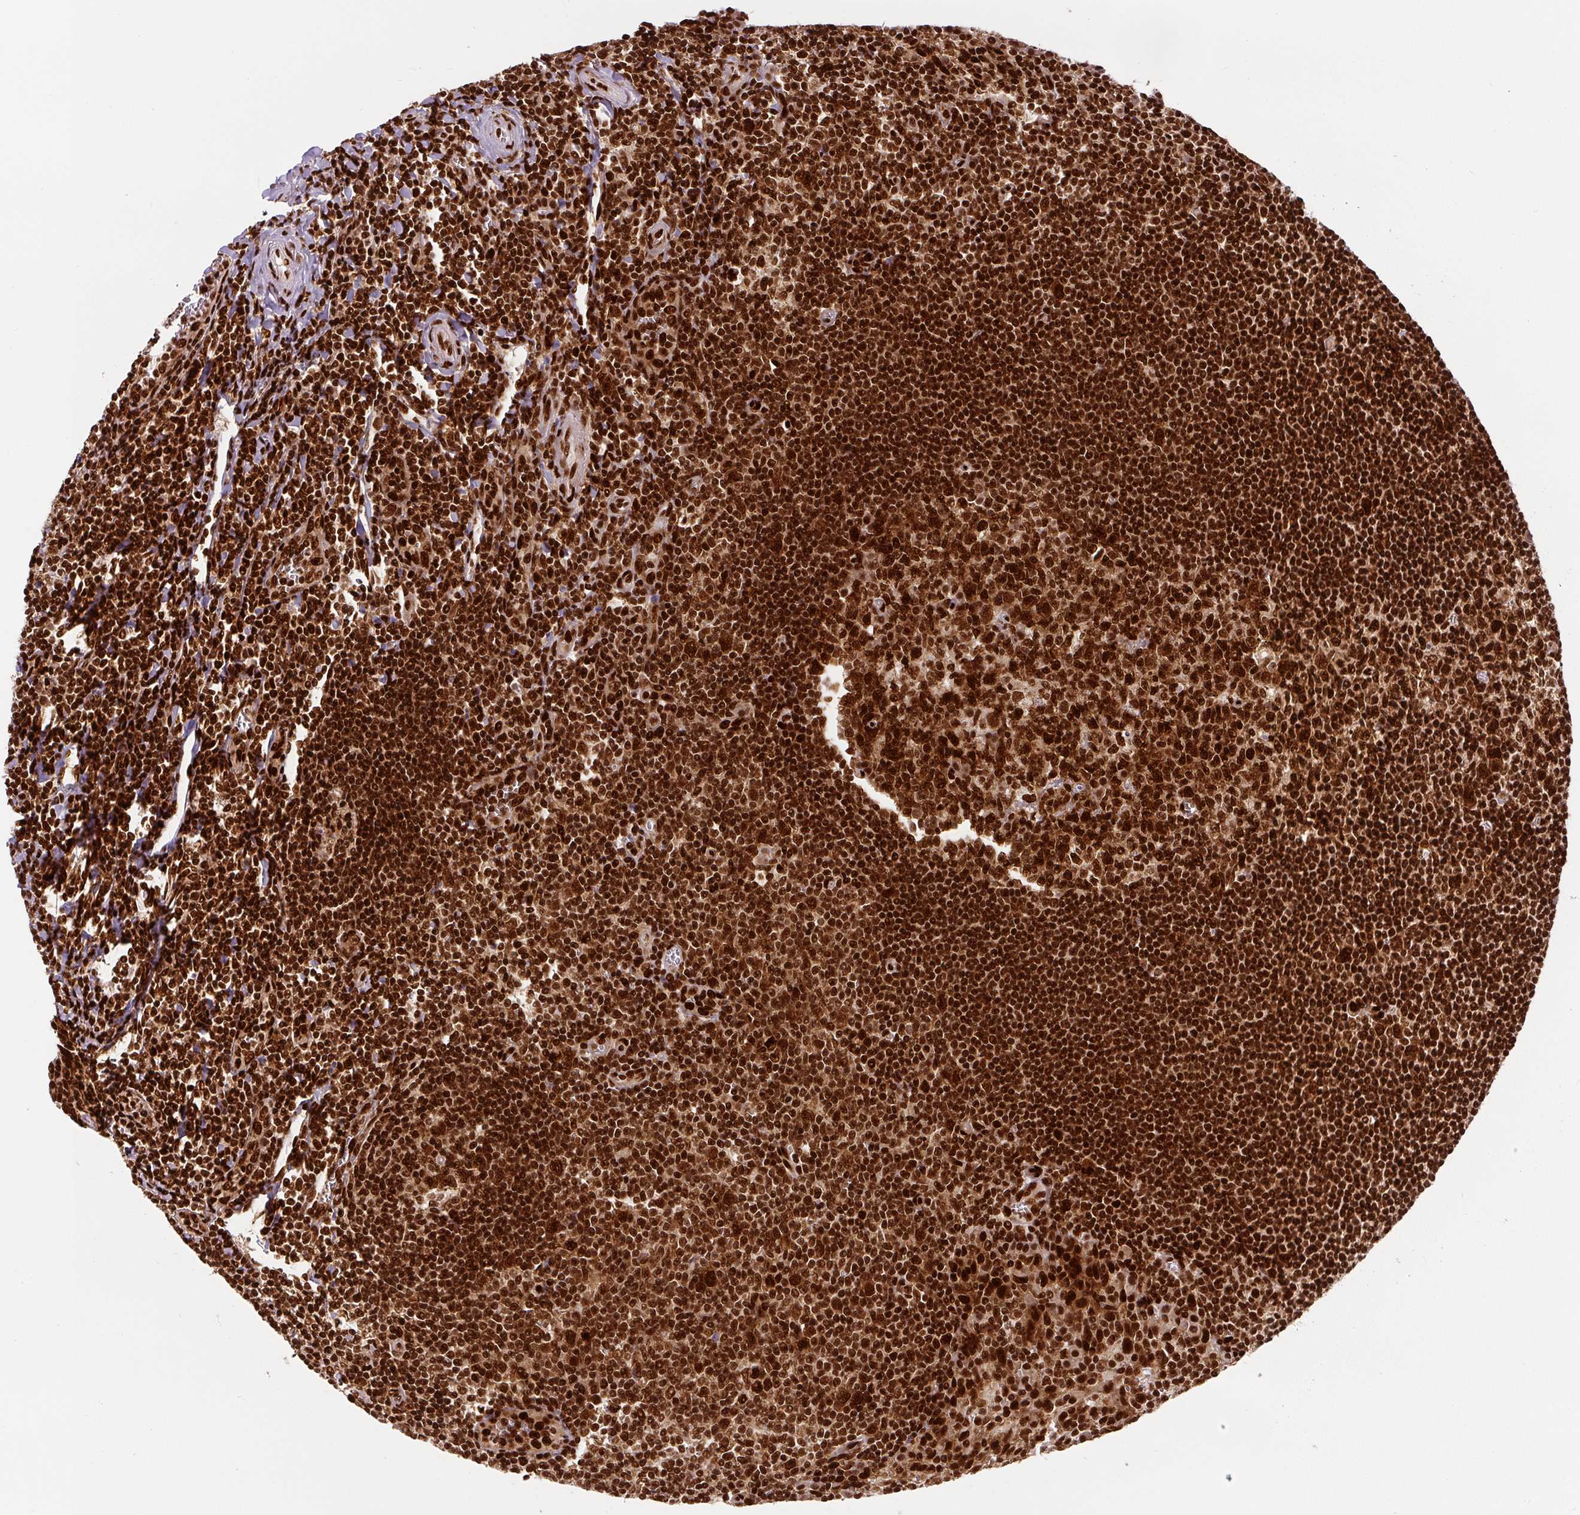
{"staining": {"intensity": "strong", "quantity": ">75%", "location": "nuclear"}, "tissue": "tonsil", "cell_type": "Germinal center cells", "image_type": "normal", "snomed": [{"axis": "morphology", "description": "Normal tissue, NOS"}, {"axis": "topography", "description": "Tonsil"}], "caption": "Protein staining of normal tonsil shows strong nuclear staining in approximately >75% of germinal center cells. The staining was performed using DAB (3,3'-diaminobenzidine), with brown indicating positive protein expression. Nuclei are stained blue with hematoxylin.", "gene": "FUS", "patient": {"sex": "male", "age": 27}}